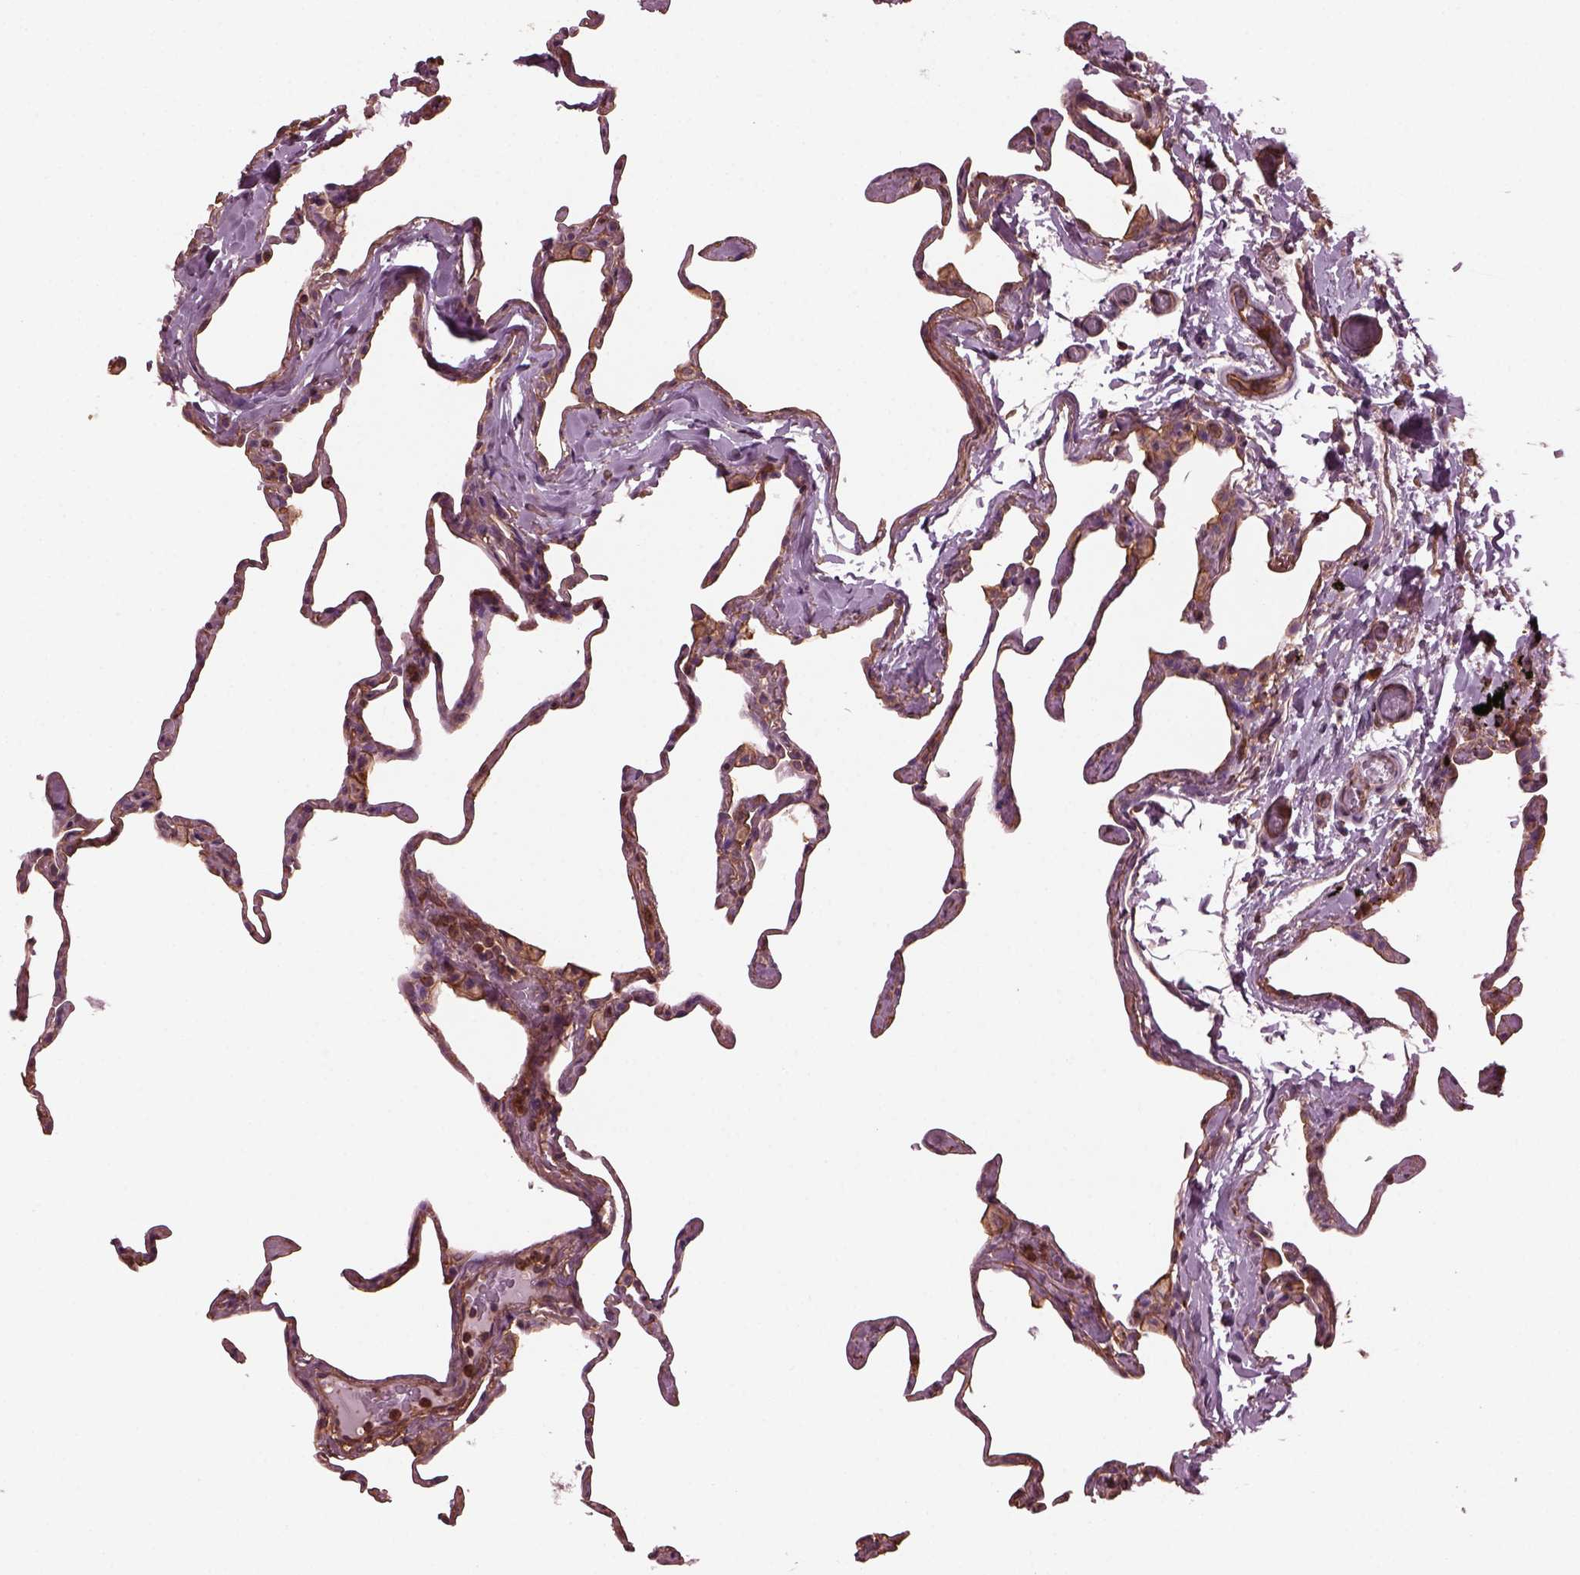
{"staining": {"intensity": "weak", "quantity": "25%-75%", "location": "cytoplasmic/membranous"}, "tissue": "lung", "cell_type": "Alveolar cells", "image_type": "normal", "snomed": [{"axis": "morphology", "description": "Normal tissue, NOS"}, {"axis": "topography", "description": "Lung"}], "caption": "Benign lung demonstrates weak cytoplasmic/membranous staining in about 25%-75% of alveolar cells (DAB (3,3'-diaminobenzidine) IHC, brown staining for protein, blue staining for nuclei)..", "gene": "MYL1", "patient": {"sex": "male", "age": 65}}